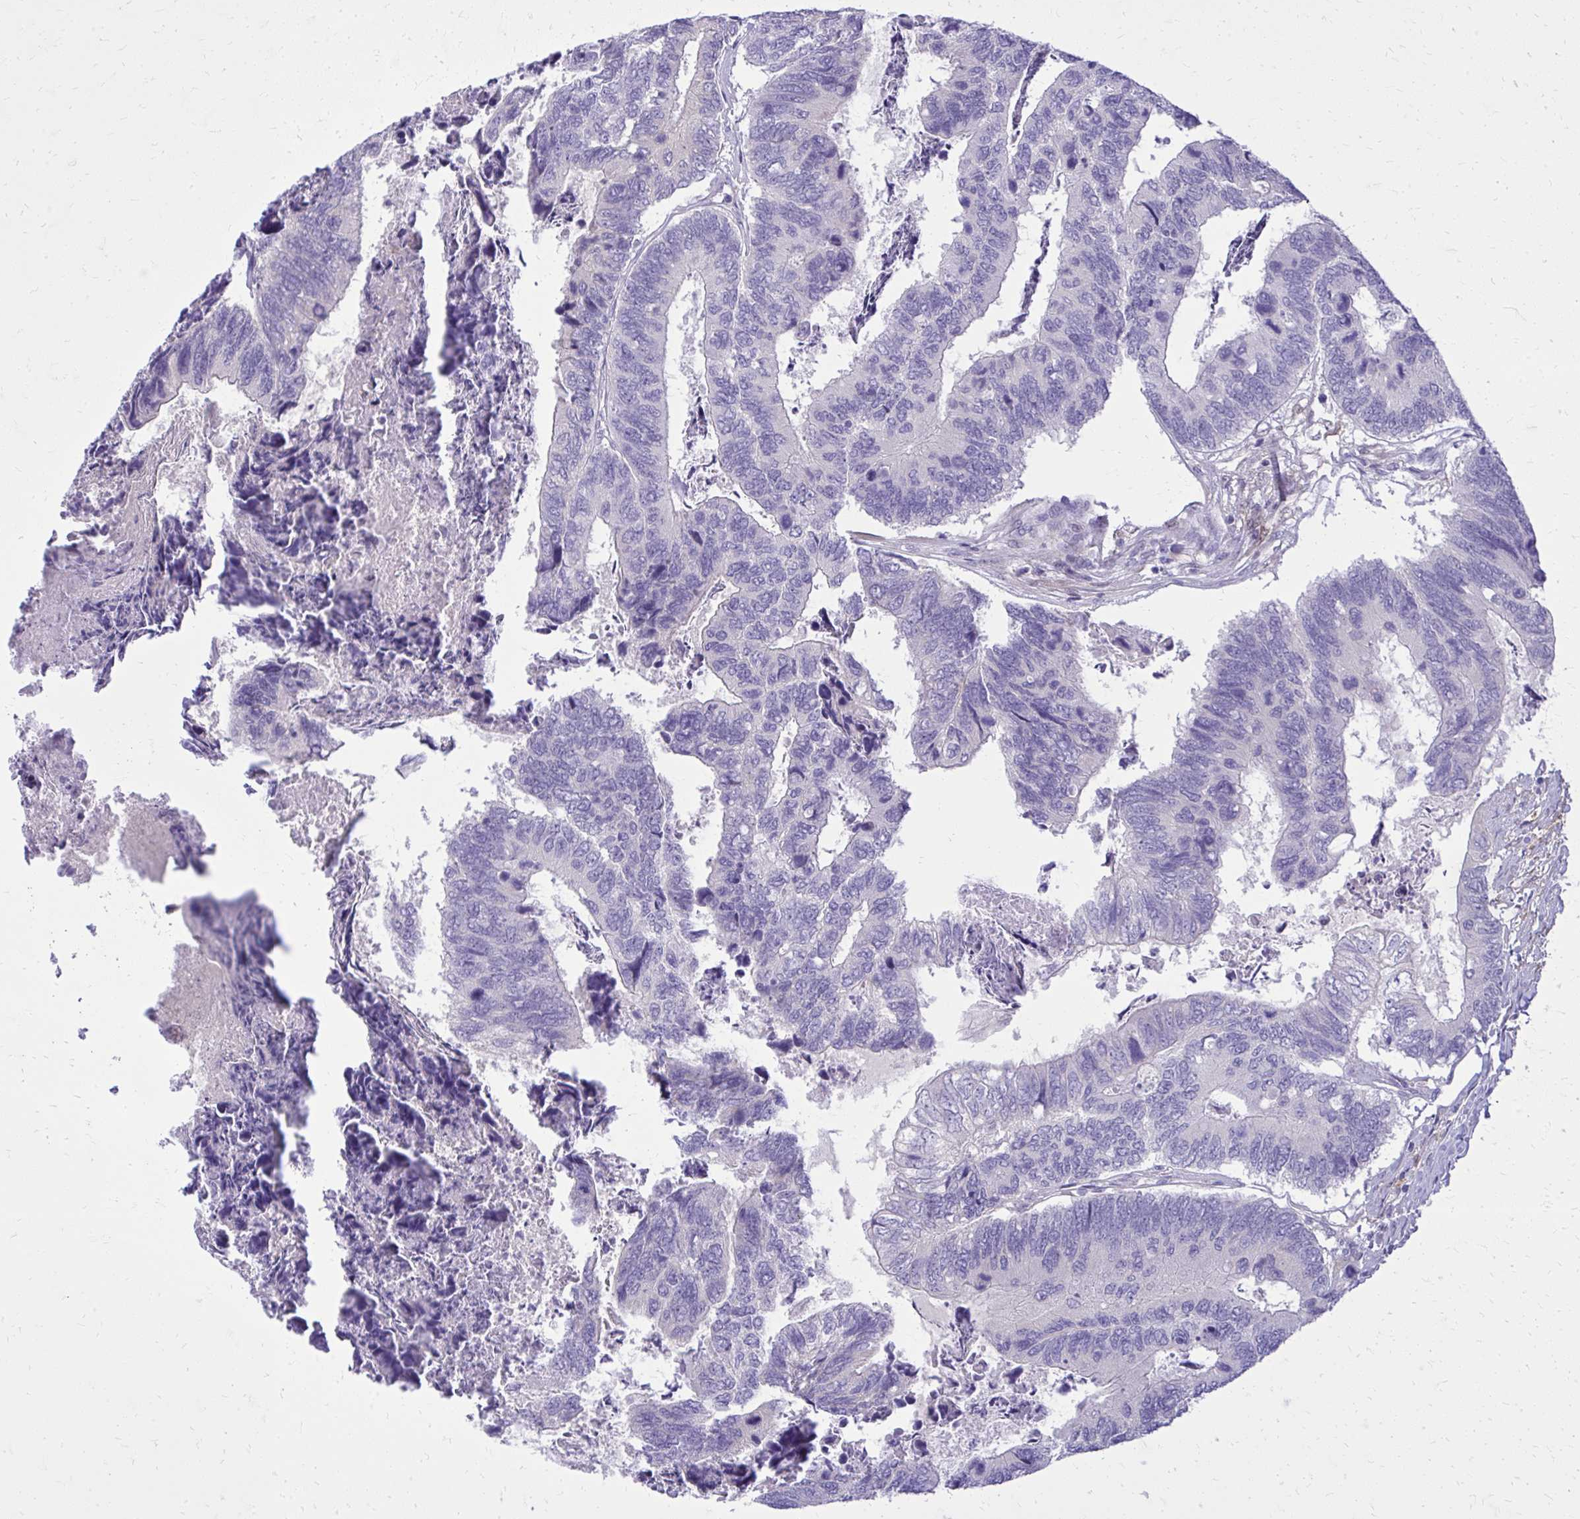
{"staining": {"intensity": "negative", "quantity": "none", "location": "none"}, "tissue": "colorectal cancer", "cell_type": "Tumor cells", "image_type": "cancer", "snomed": [{"axis": "morphology", "description": "Adenocarcinoma, NOS"}, {"axis": "topography", "description": "Colon"}], "caption": "Immunohistochemistry (IHC) photomicrograph of colorectal cancer (adenocarcinoma) stained for a protein (brown), which demonstrates no staining in tumor cells.", "gene": "NNMT", "patient": {"sex": "female", "age": 67}}